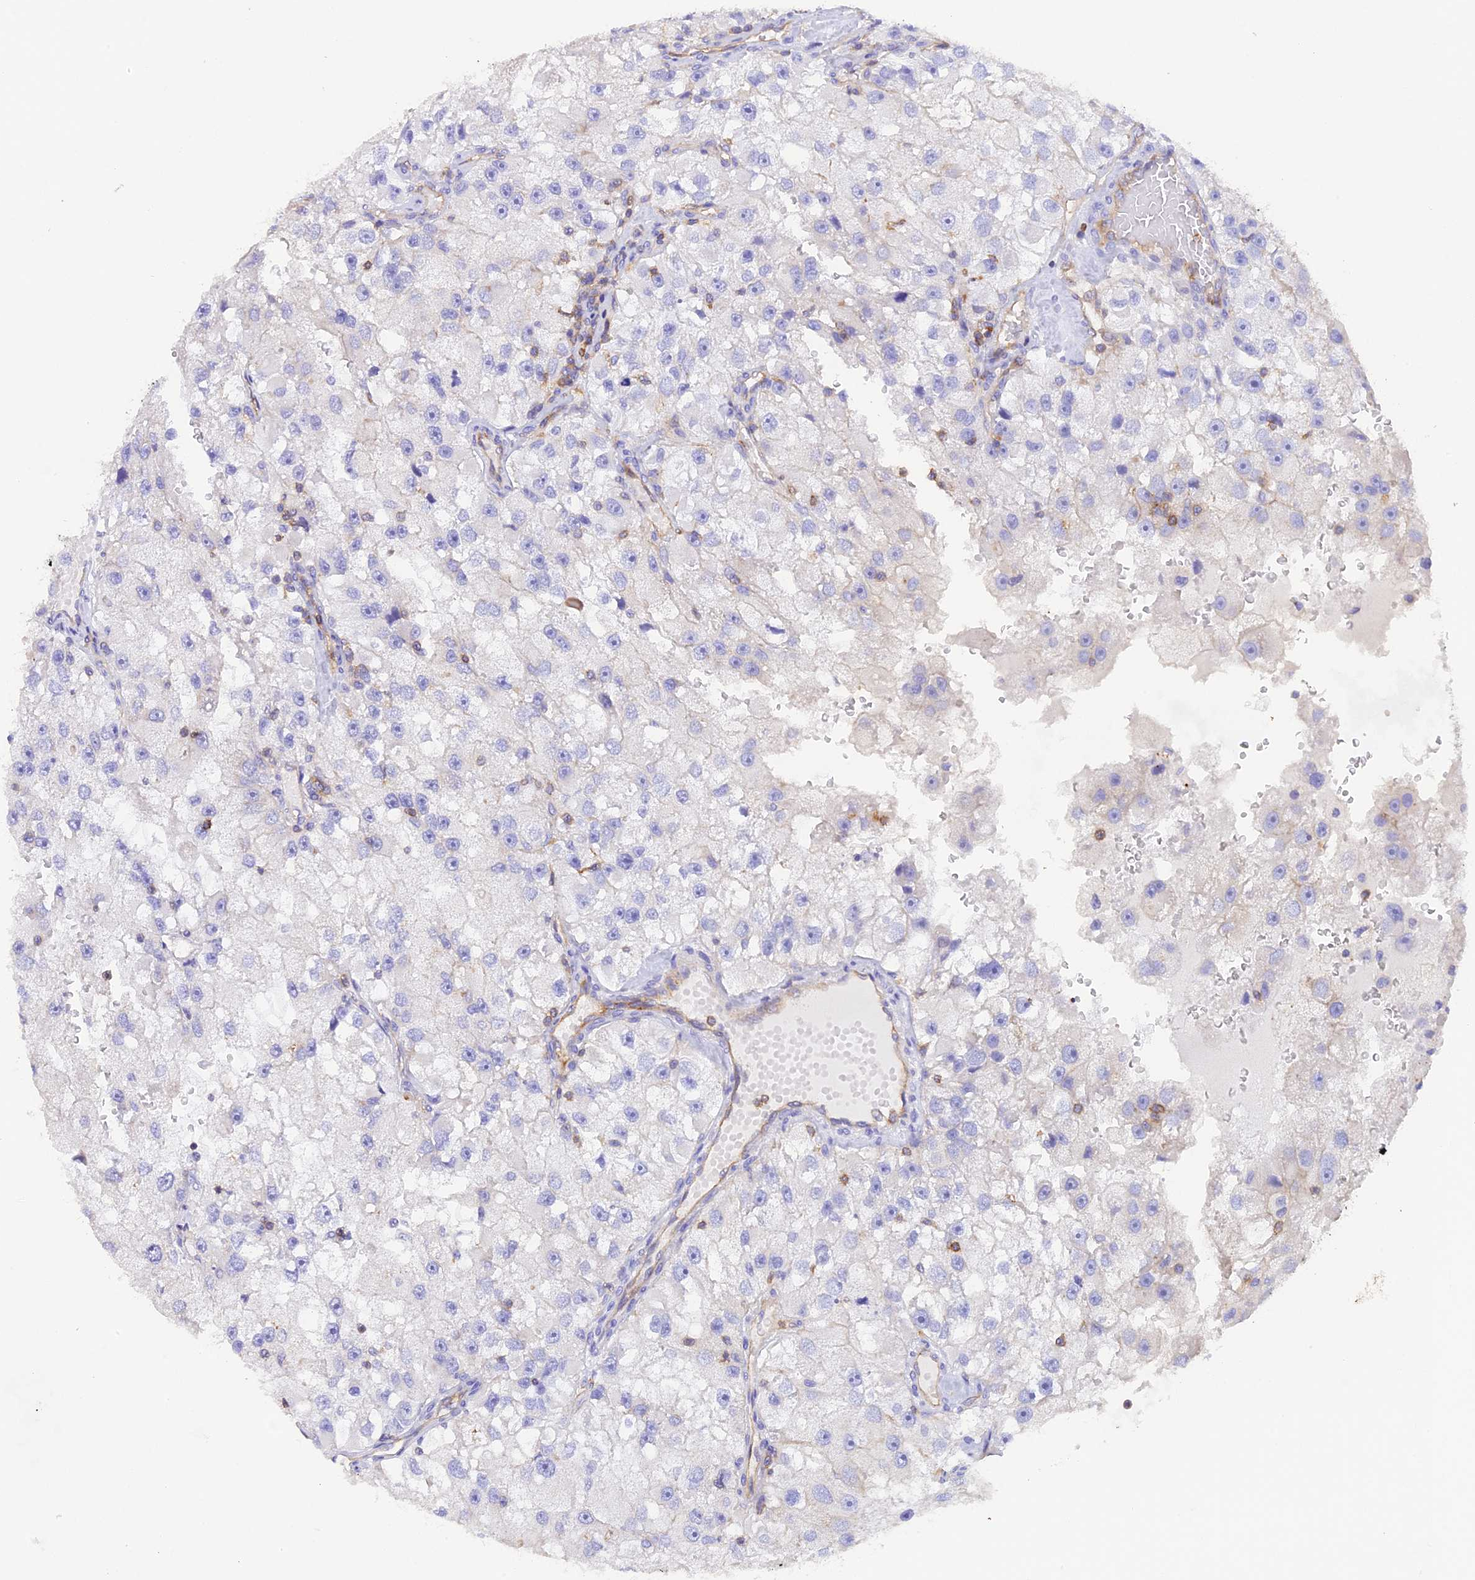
{"staining": {"intensity": "negative", "quantity": "none", "location": "none"}, "tissue": "renal cancer", "cell_type": "Tumor cells", "image_type": "cancer", "snomed": [{"axis": "morphology", "description": "Adenocarcinoma, NOS"}, {"axis": "topography", "description": "Kidney"}], "caption": "Tumor cells show no significant protein positivity in adenocarcinoma (renal).", "gene": "FAM193A", "patient": {"sex": "male", "age": 63}}